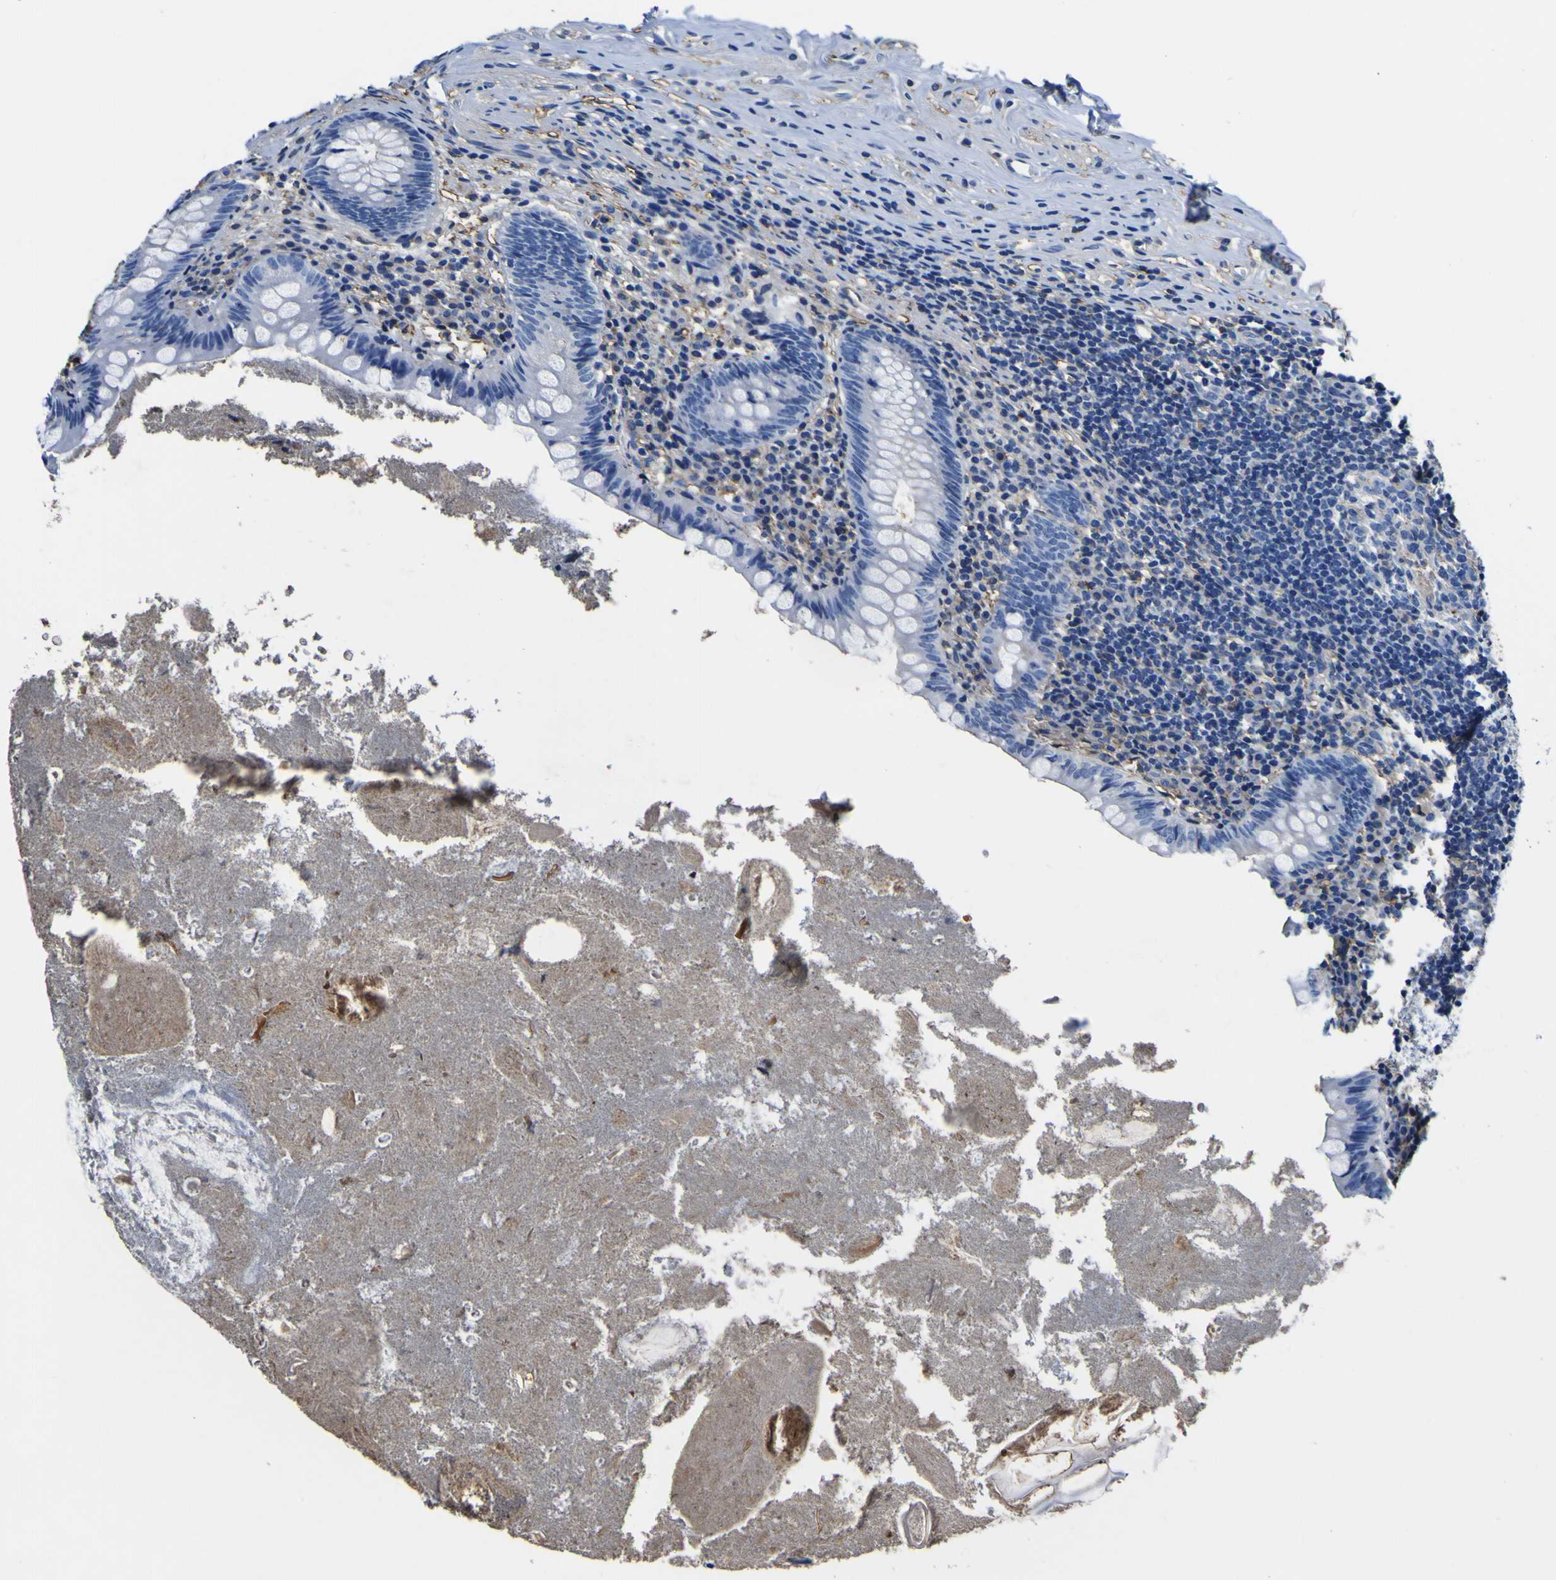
{"staining": {"intensity": "negative", "quantity": "none", "location": "none"}, "tissue": "appendix", "cell_type": "Glandular cells", "image_type": "normal", "snomed": [{"axis": "morphology", "description": "Normal tissue, NOS"}, {"axis": "topography", "description": "Appendix"}], "caption": "A histopathology image of appendix stained for a protein displays no brown staining in glandular cells. (Stains: DAB immunohistochemistry (IHC) with hematoxylin counter stain, Microscopy: brightfield microscopy at high magnification).", "gene": "PXDN", "patient": {"sex": "male", "age": 52}}